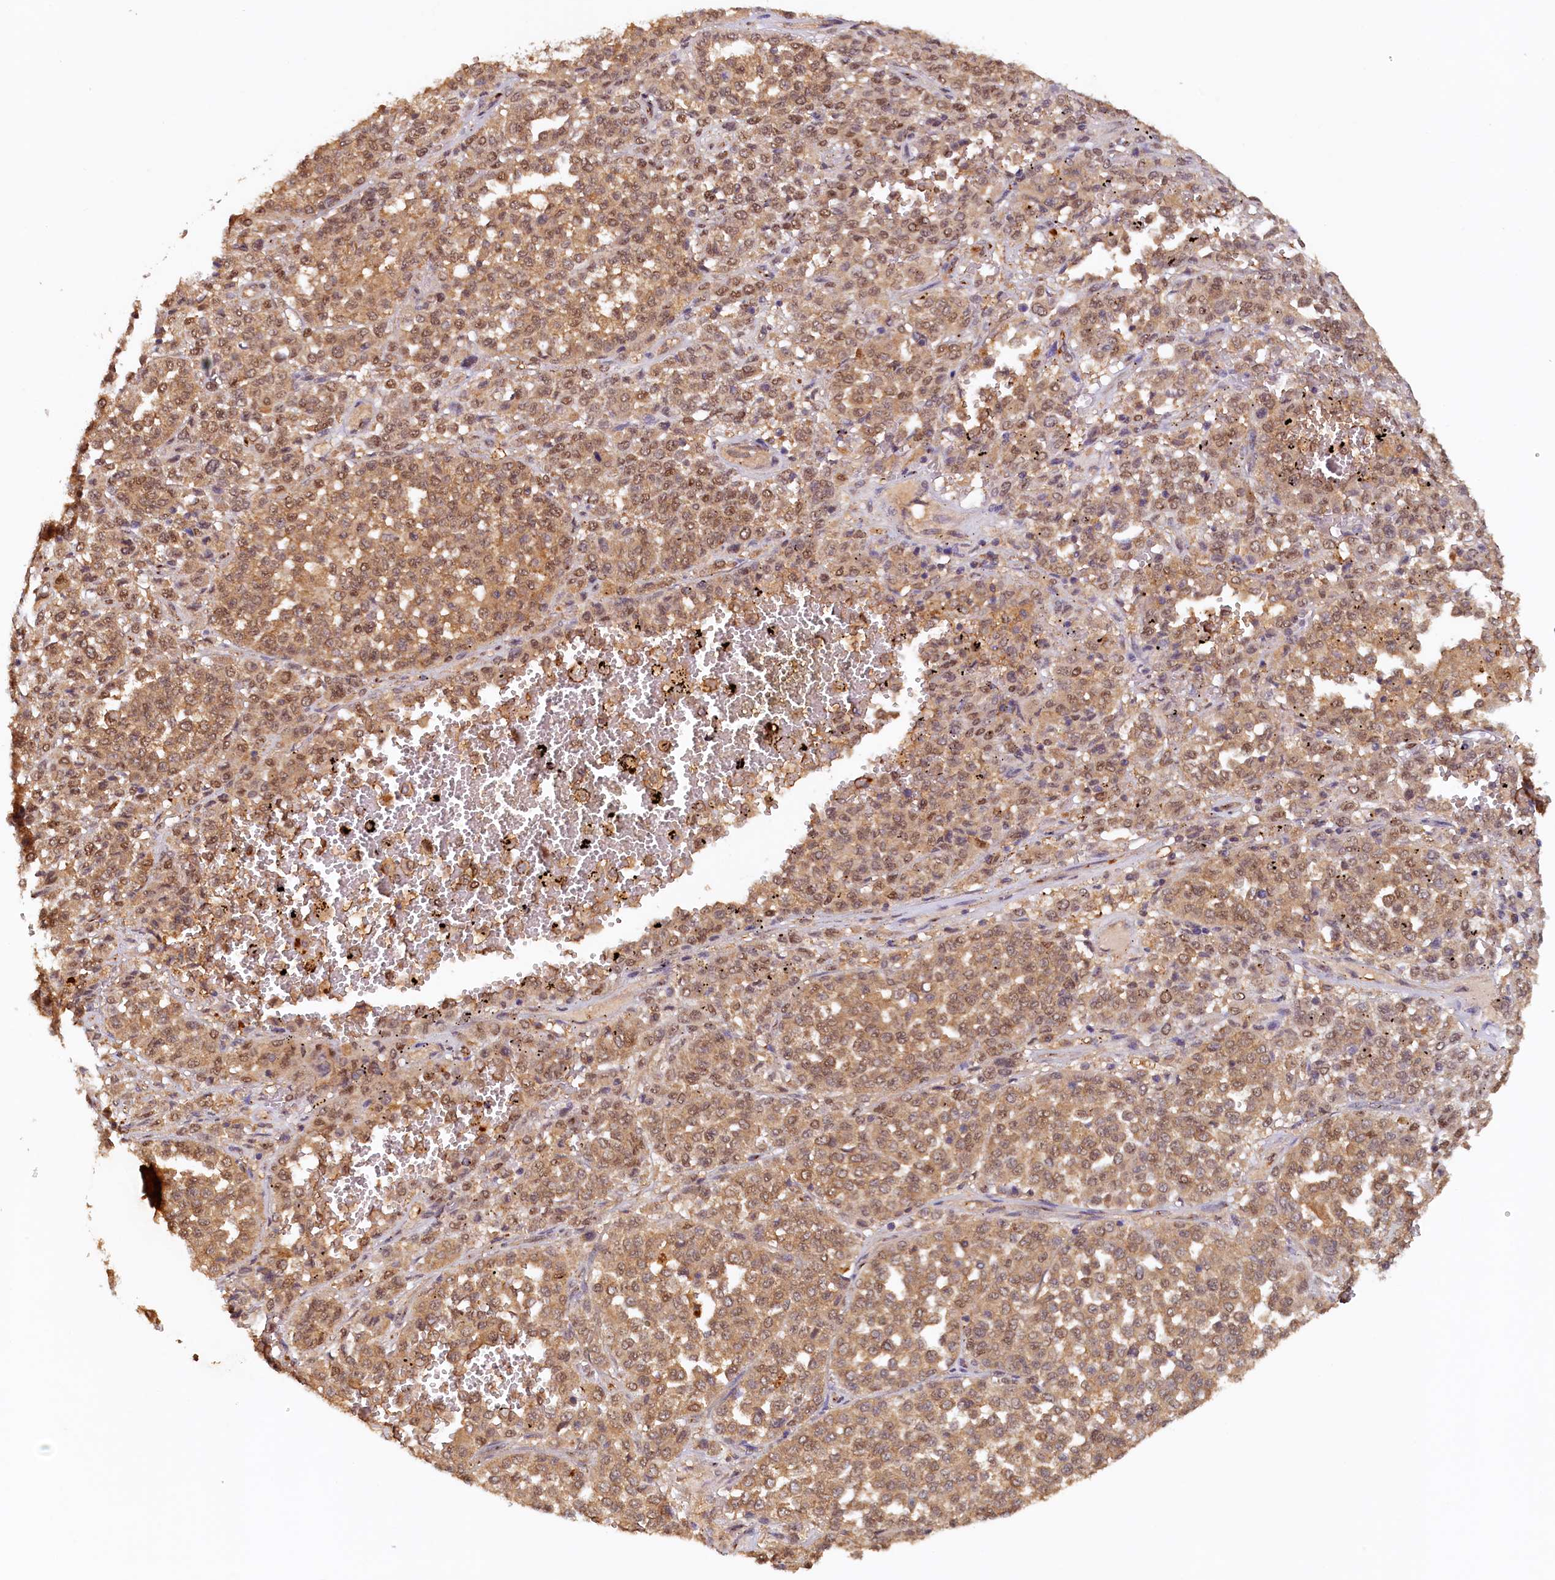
{"staining": {"intensity": "moderate", "quantity": ">75%", "location": "cytoplasmic/membranous,nuclear"}, "tissue": "melanoma", "cell_type": "Tumor cells", "image_type": "cancer", "snomed": [{"axis": "morphology", "description": "Malignant melanoma, Metastatic site"}, {"axis": "topography", "description": "Pancreas"}], "caption": "The photomicrograph shows a brown stain indicating the presence of a protein in the cytoplasmic/membranous and nuclear of tumor cells in malignant melanoma (metastatic site).", "gene": "UBL7", "patient": {"sex": "female", "age": 30}}